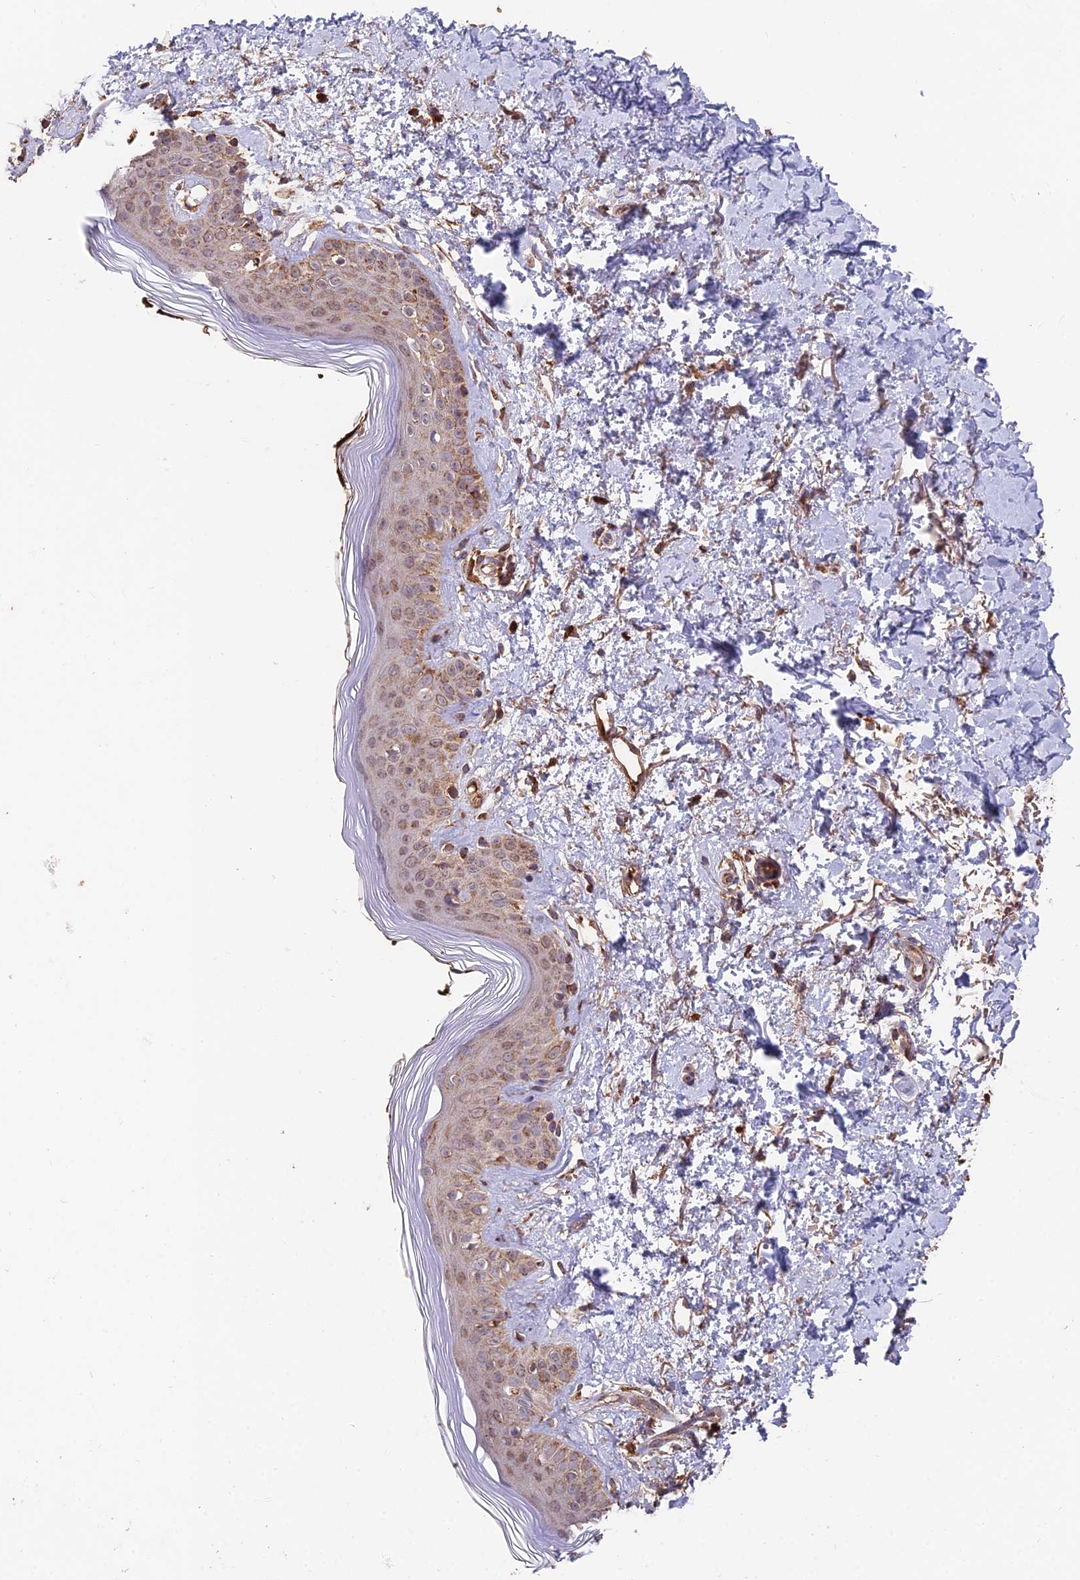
{"staining": {"intensity": "moderate", "quantity": ">75%", "location": "cytoplasmic/membranous"}, "tissue": "skin", "cell_type": "Fibroblasts", "image_type": "normal", "snomed": [{"axis": "morphology", "description": "Normal tissue, NOS"}, {"axis": "topography", "description": "Skin"}], "caption": "Immunohistochemistry of normal skin shows medium levels of moderate cytoplasmic/membranous staining in approximately >75% of fibroblasts.", "gene": "IFT22", "patient": {"sex": "female", "age": 64}}